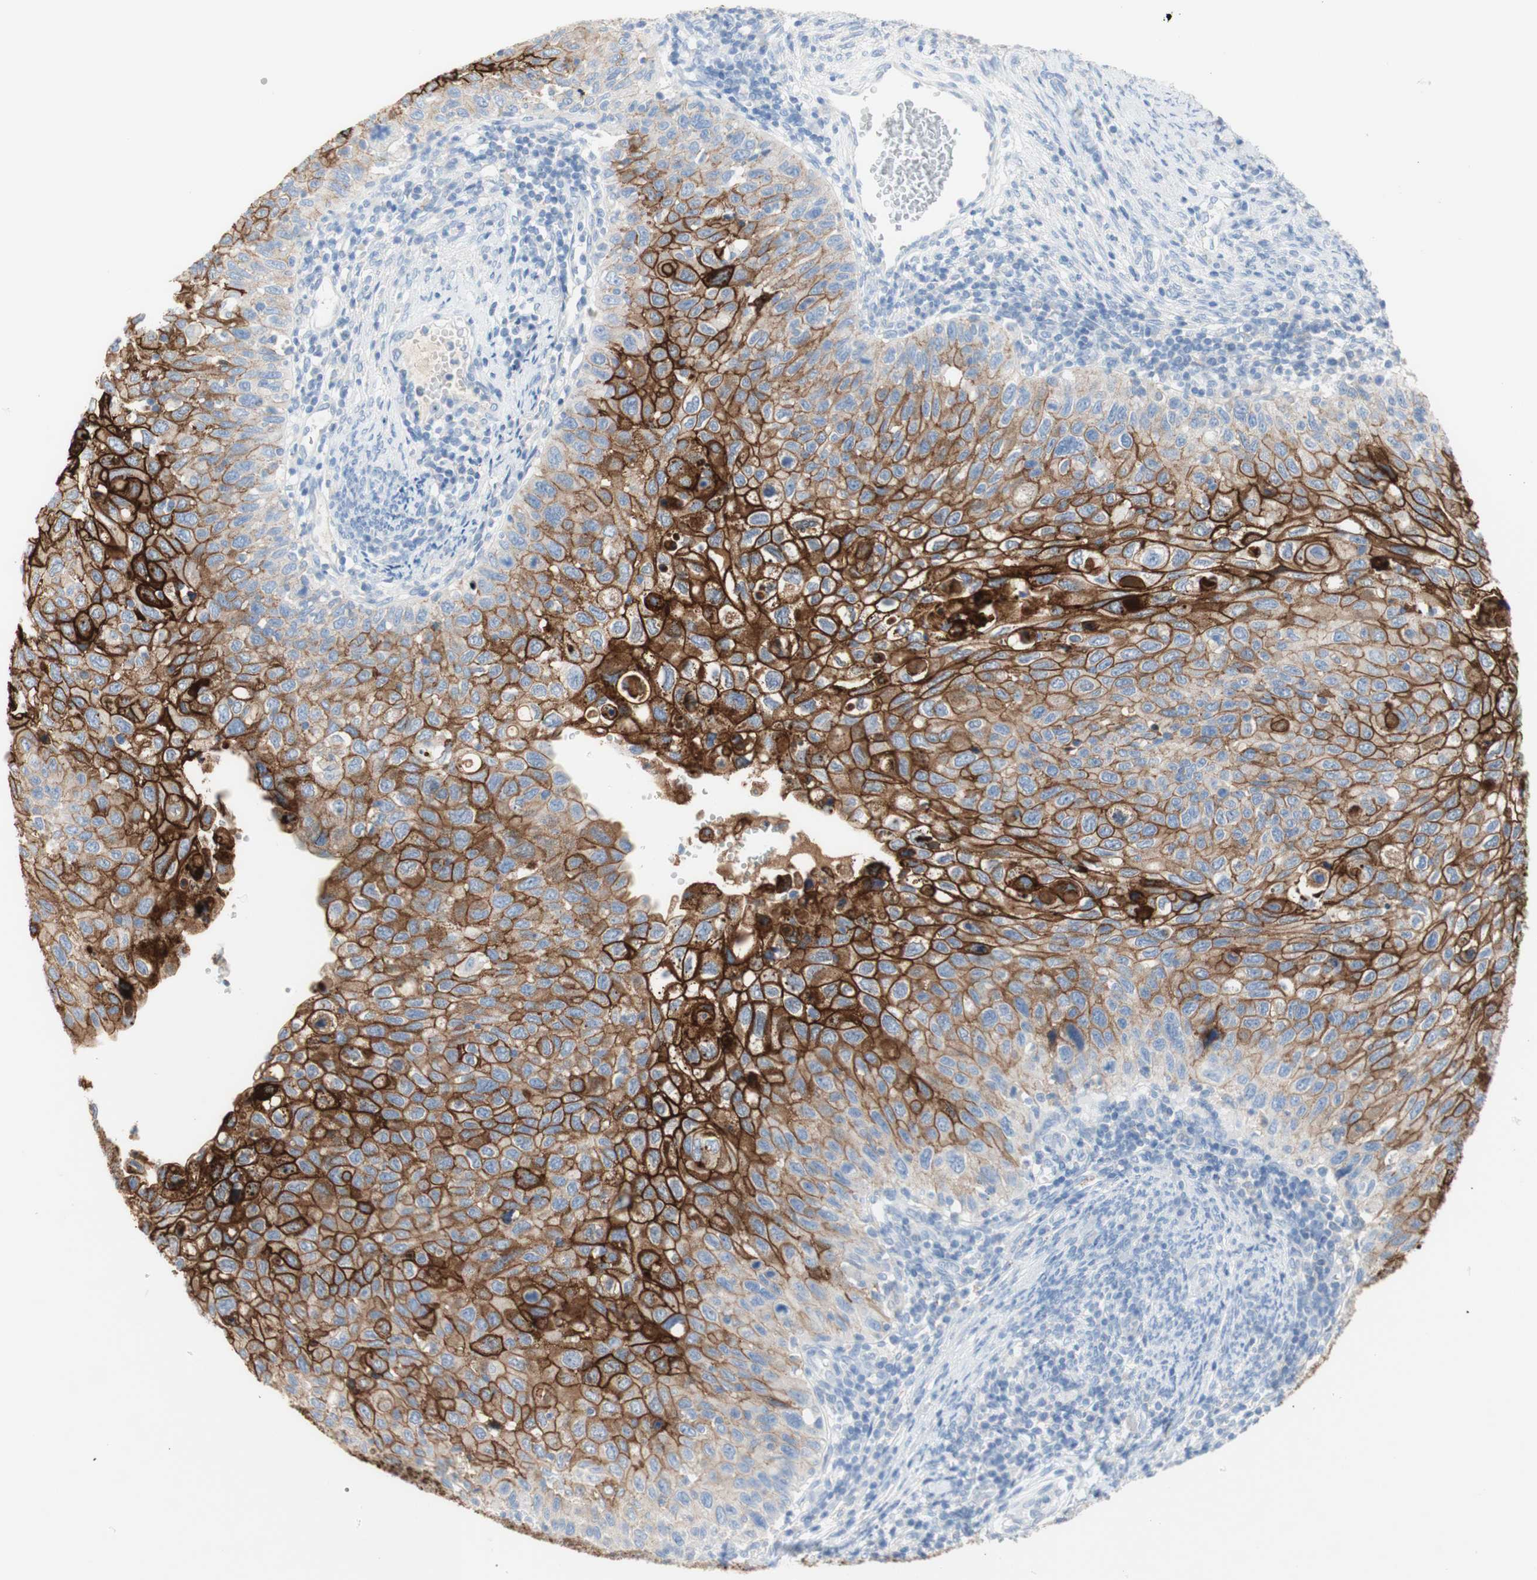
{"staining": {"intensity": "strong", "quantity": ">75%", "location": "cytoplasmic/membranous"}, "tissue": "cervical cancer", "cell_type": "Tumor cells", "image_type": "cancer", "snomed": [{"axis": "morphology", "description": "Squamous cell carcinoma, NOS"}, {"axis": "topography", "description": "Cervix"}], "caption": "The image demonstrates staining of squamous cell carcinoma (cervical), revealing strong cytoplasmic/membranous protein staining (brown color) within tumor cells.", "gene": "DSC2", "patient": {"sex": "female", "age": 70}}